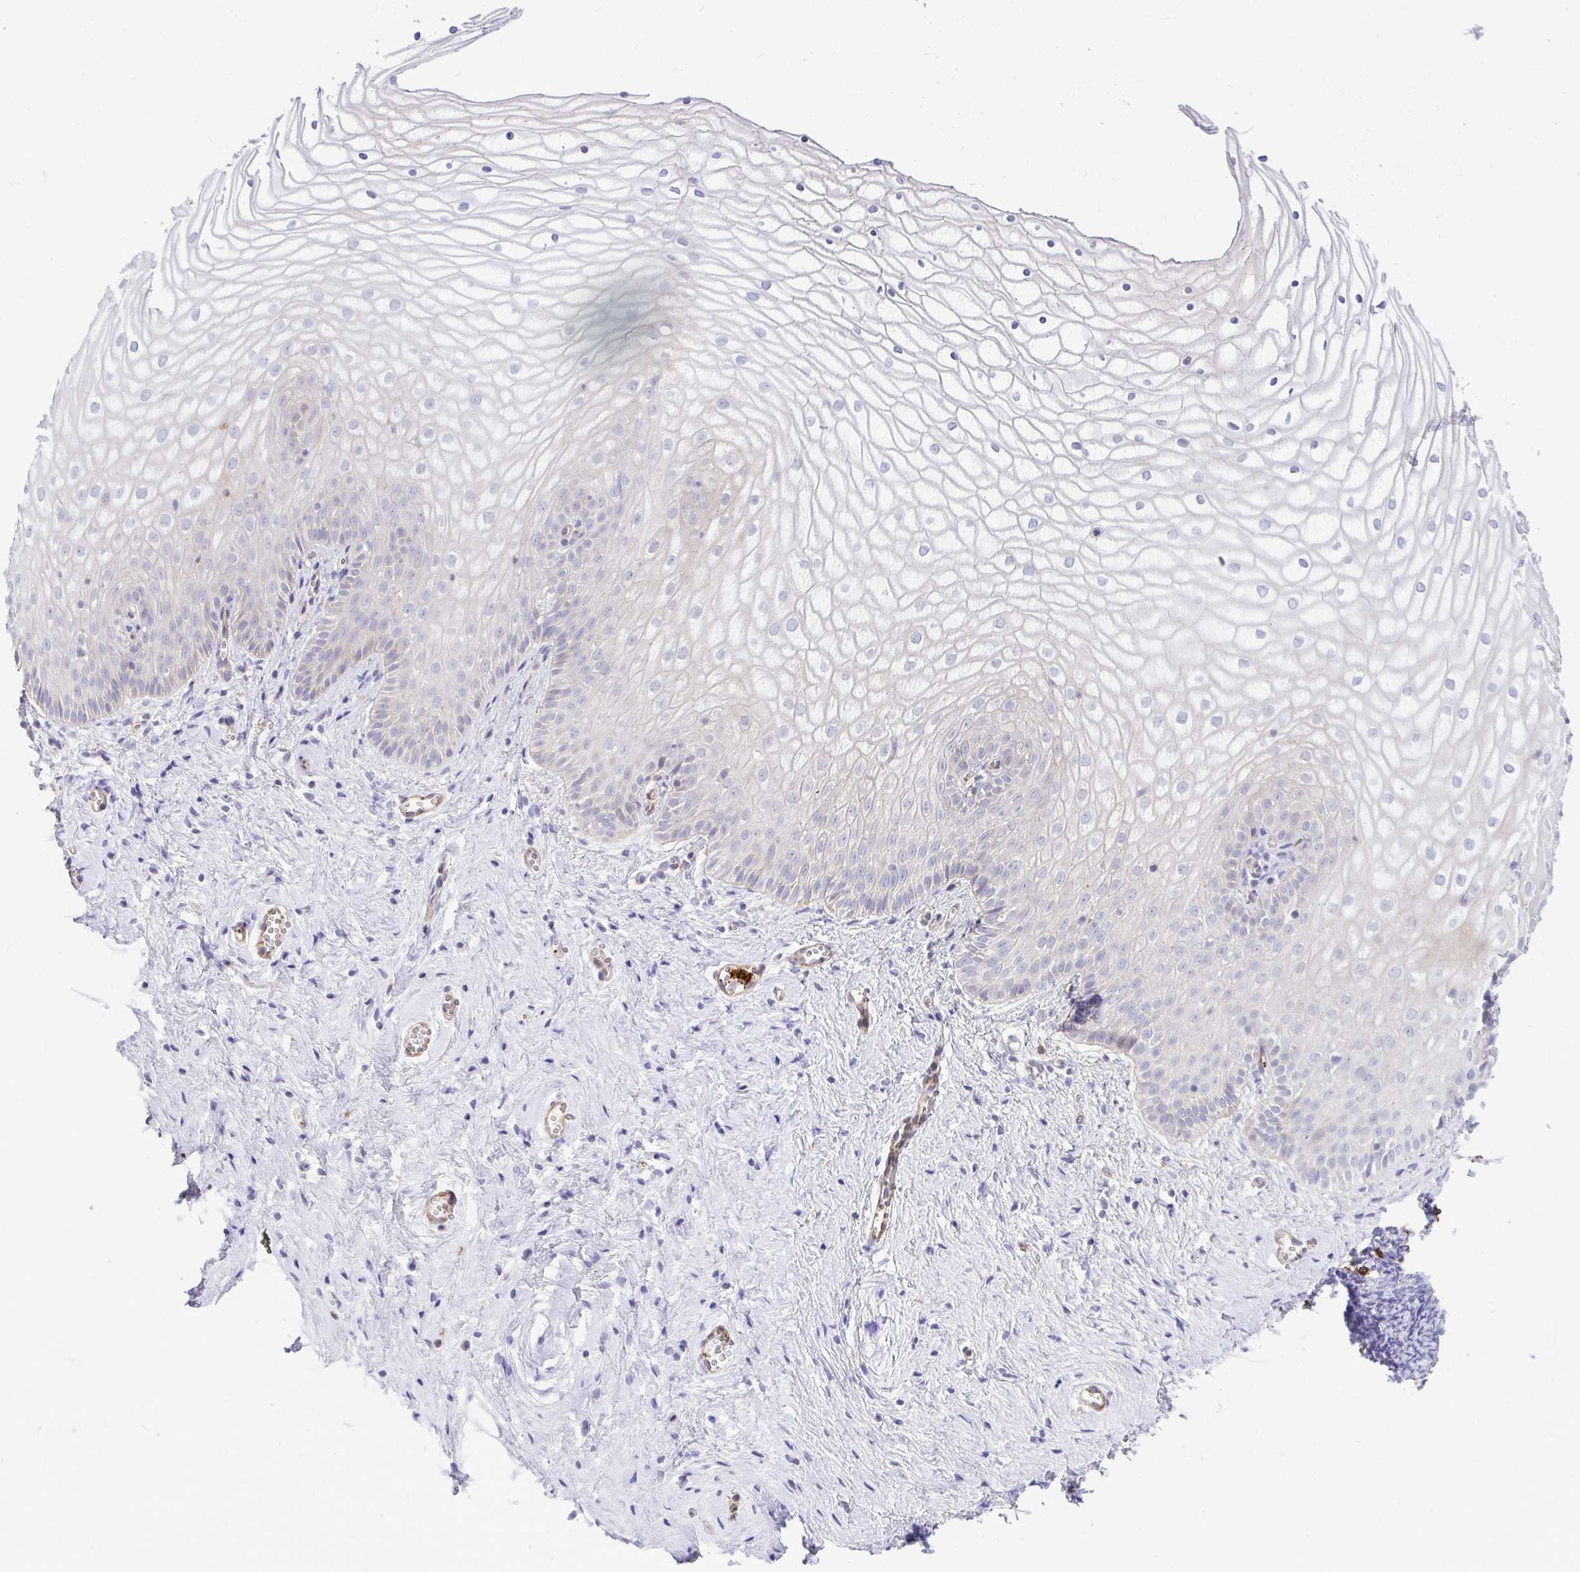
{"staining": {"intensity": "moderate", "quantity": "<25%", "location": "cytoplasmic/membranous"}, "tissue": "vagina", "cell_type": "Squamous epithelial cells", "image_type": "normal", "snomed": [{"axis": "morphology", "description": "Normal tissue, NOS"}, {"axis": "topography", "description": "Vagina"}], "caption": "DAB (3,3'-diaminobenzidine) immunohistochemical staining of unremarkable vagina demonstrates moderate cytoplasmic/membranous protein positivity in about <25% of squamous epithelial cells.", "gene": "ESPNL", "patient": {"sex": "female", "age": 56}}